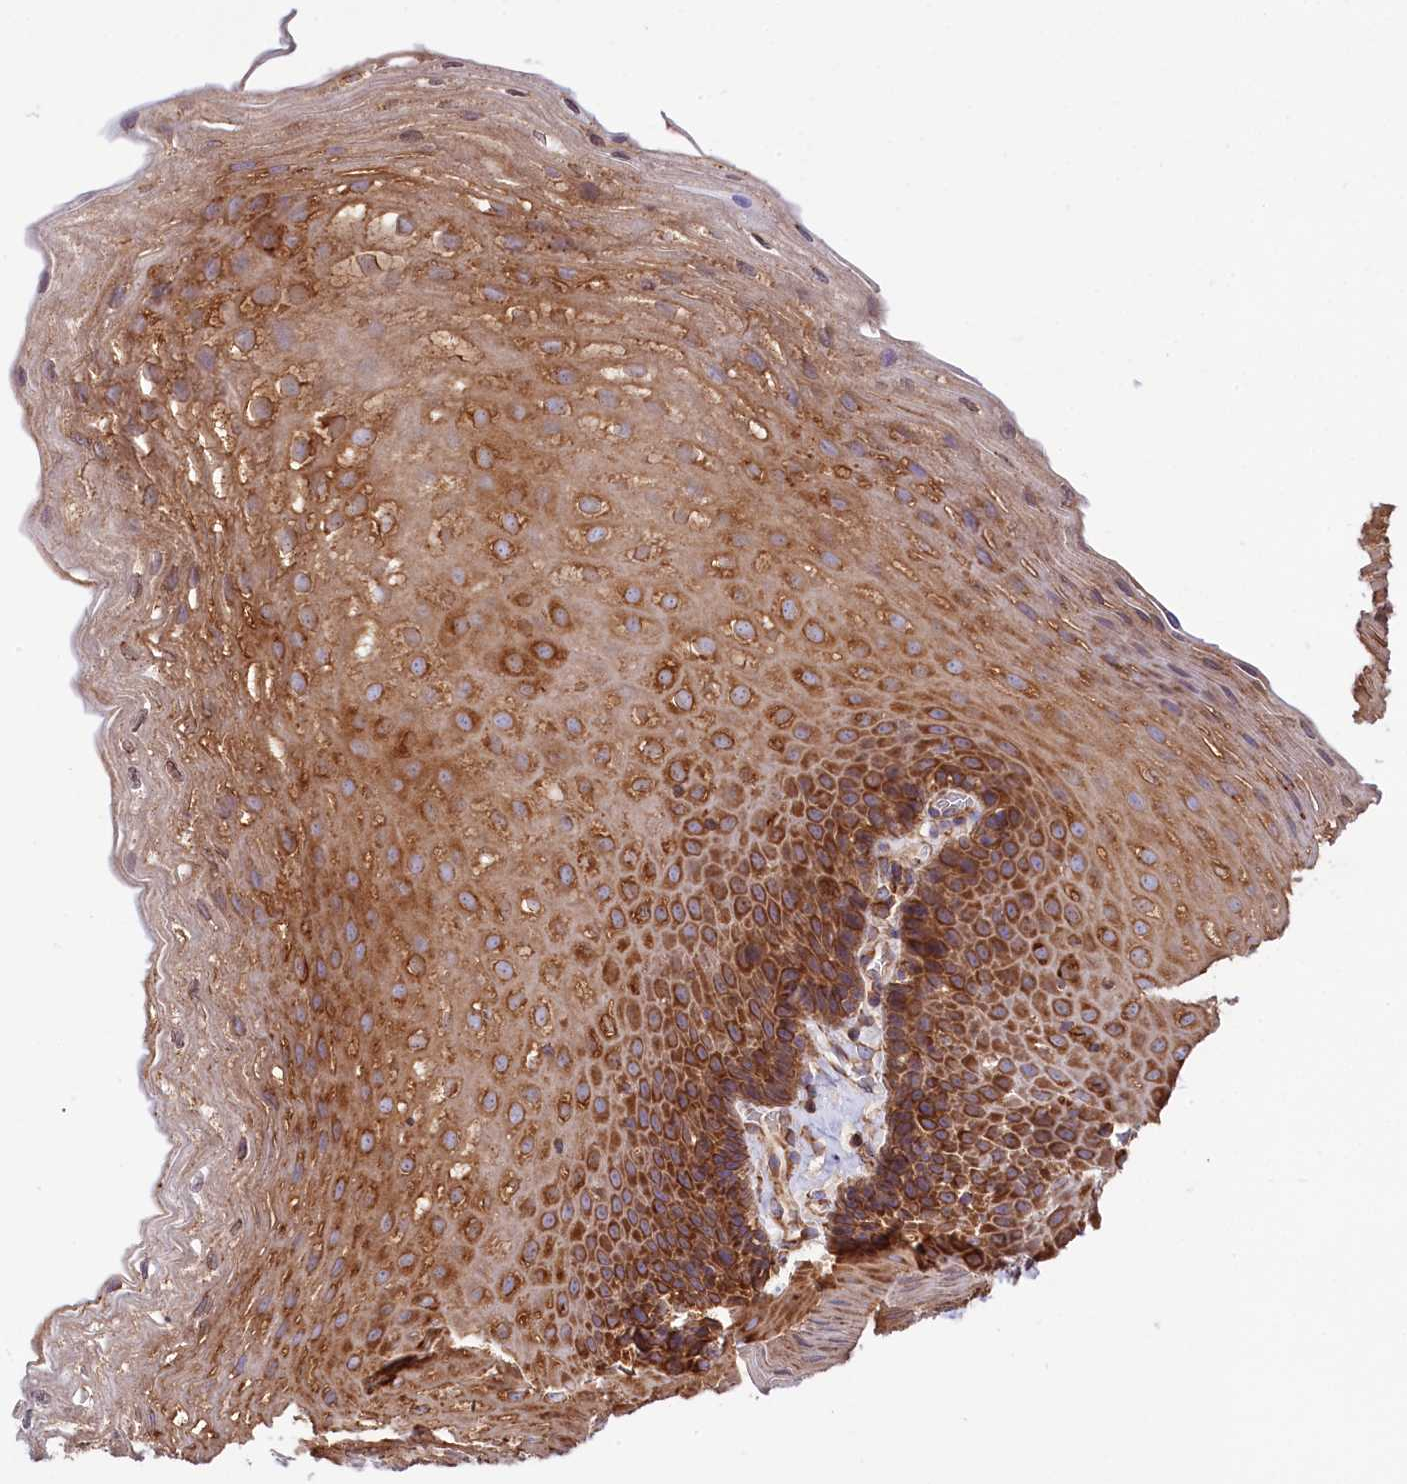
{"staining": {"intensity": "strong", "quantity": ">75%", "location": "cytoplasmic/membranous"}, "tissue": "esophagus", "cell_type": "Squamous epithelial cells", "image_type": "normal", "snomed": [{"axis": "morphology", "description": "Normal tissue, NOS"}, {"axis": "topography", "description": "Esophagus"}], "caption": "Immunohistochemical staining of unremarkable human esophagus reveals >75% levels of strong cytoplasmic/membranous protein expression in about >75% of squamous epithelial cells. Using DAB (3,3'-diaminobenzidine) (brown) and hematoxylin (blue) stains, captured at high magnification using brightfield microscopy.", "gene": "GYS1", "patient": {"sex": "female", "age": 66}}